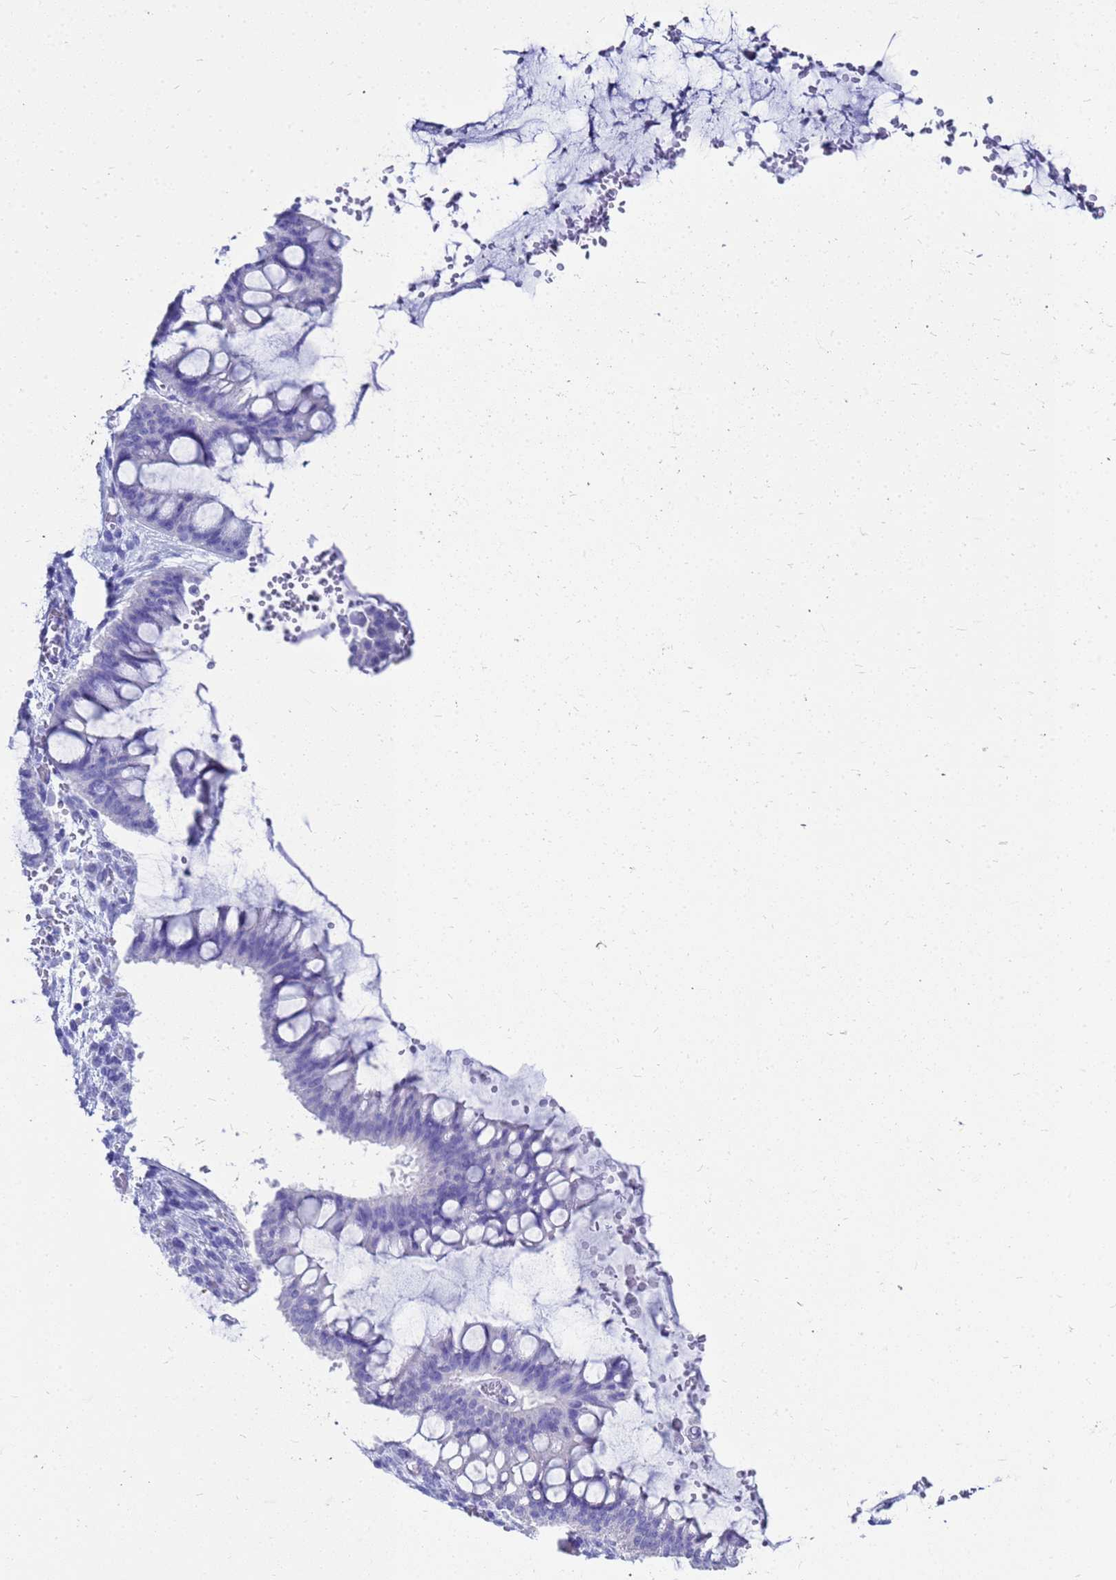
{"staining": {"intensity": "negative", "quantity": "none", "location": "none"}, "tissue": "ovarian cancer", "cell_type": "Tumor cells", "image_type": "cancer", "snomed": [{"axis": "morphology", "description": "Cystadenocarcinoma, mucinous, NOS"}, {"axis": "topography", "description": "Ovary"}], "caption": "Immunohistochemistry histopathology image of neoplastic tissue: human ovarian cancer (mucinous cystadenocarcinoma) stained with DAB shows no significant protein positivity in tumor cells.", "gene": "CKB", "patient": {"sex": "female", "age": 73}}